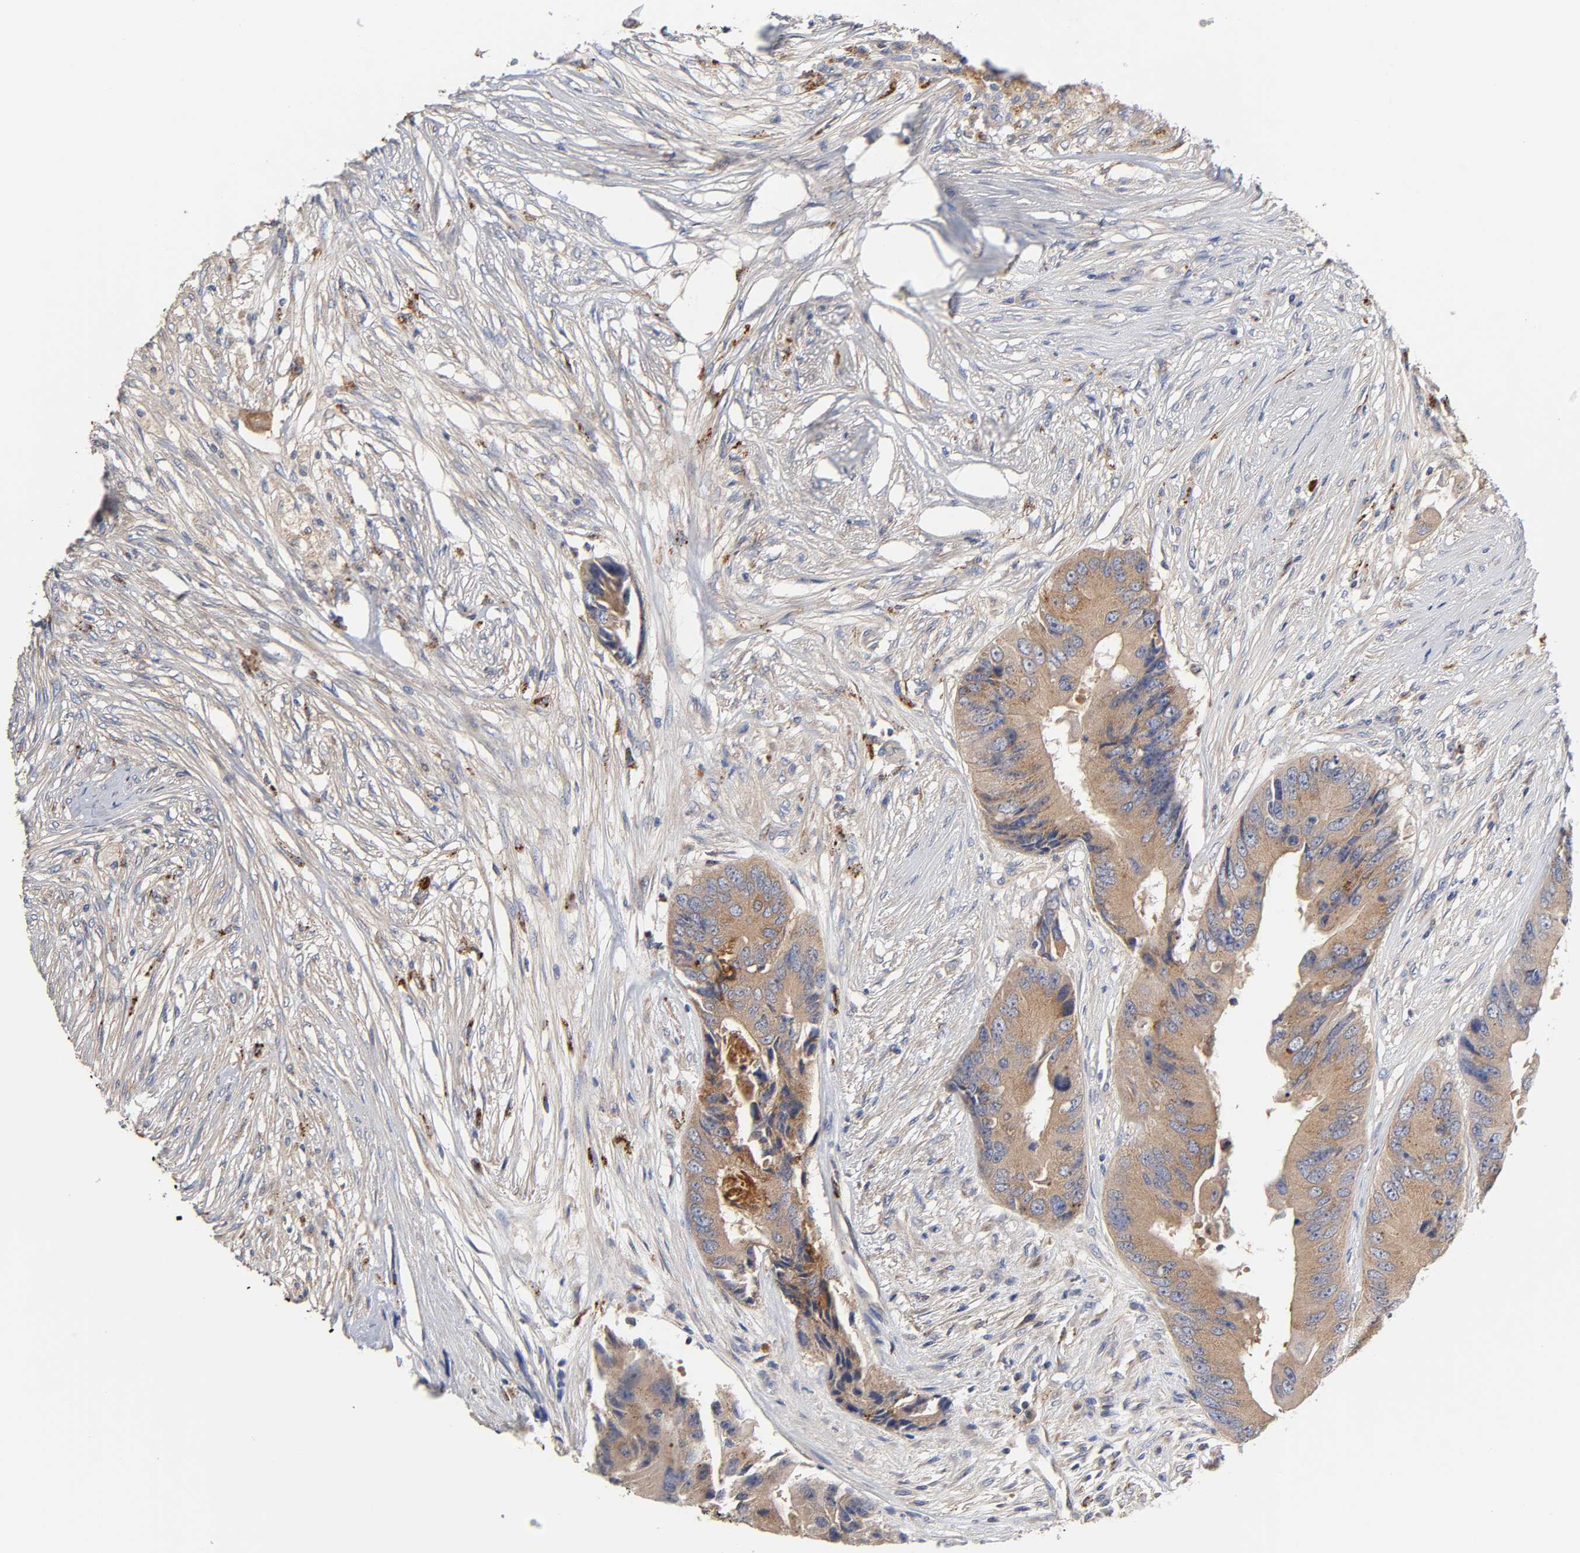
{"staining": {"intensity": "moderate", "quantity": ">75%", "location": "cytoplasmic/membranous"}, "tissue": "colorectal cancer", "cell_type": "Tumor cells", "image_type": "cancer", "snomed": [{"axis": "morphology", "description": "Adenocarcinoma, NOS"}, {"axis": "topography", "description": "Colon"}], "caption": "High-magnification brightfield microscopy of adenocarcinoma (colorectal) stained with DAB (brown) and counterstained with hematoxylin (blue). tumor cells exhibit moderate cytoplasmic/membranous expression is seen in approximately>75% of cells. (IHC, brightfield microscopy, high magnification).", "gene": "C17orf75", "patient": {"sex": "male", "age": 71}}